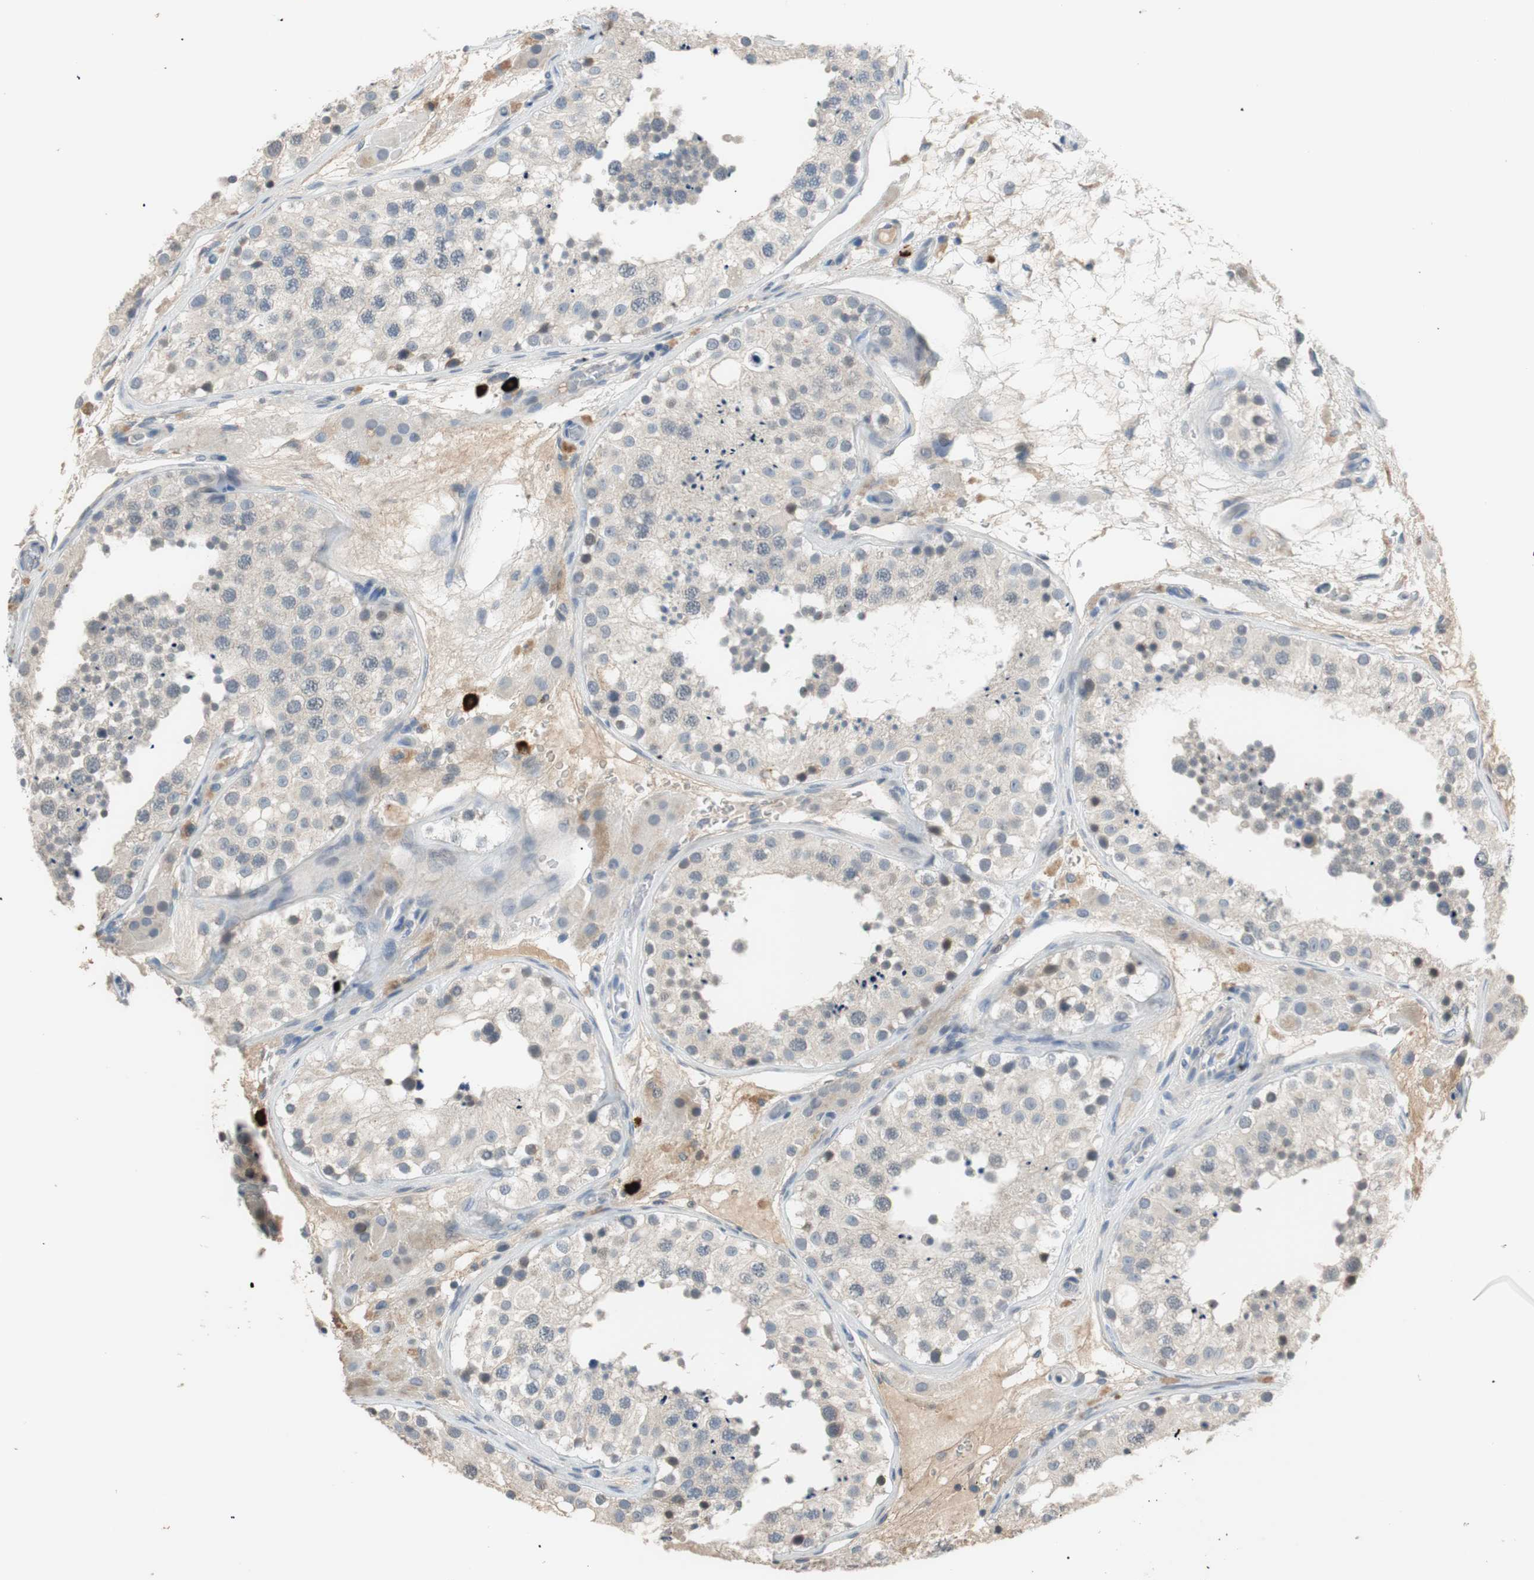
{"staining": {"intensity": "weak", "quantity": "25%-75%", "location": "cytoplasmic/membranous"}, "tissue": "testis", "cell_type": "Cells in seminiferous ducts", "image_type": "normal", "snomed": [{"axis": "morphology", "description": "Normal tissue, NOS"}, {"axis": "topography", "description": "Testis"}], "caption": "IHC micrograph of unremarkable testis: human testis stained using IHC displays low levels of weak protein expression localized specifically in the cytoplasmic/membranous of cells in seminiferous ducts, appearing as a cytoplasmic/membranous brown color.", "gene": "COL12A1", "patient": {"sex": "male", "age": 26}}